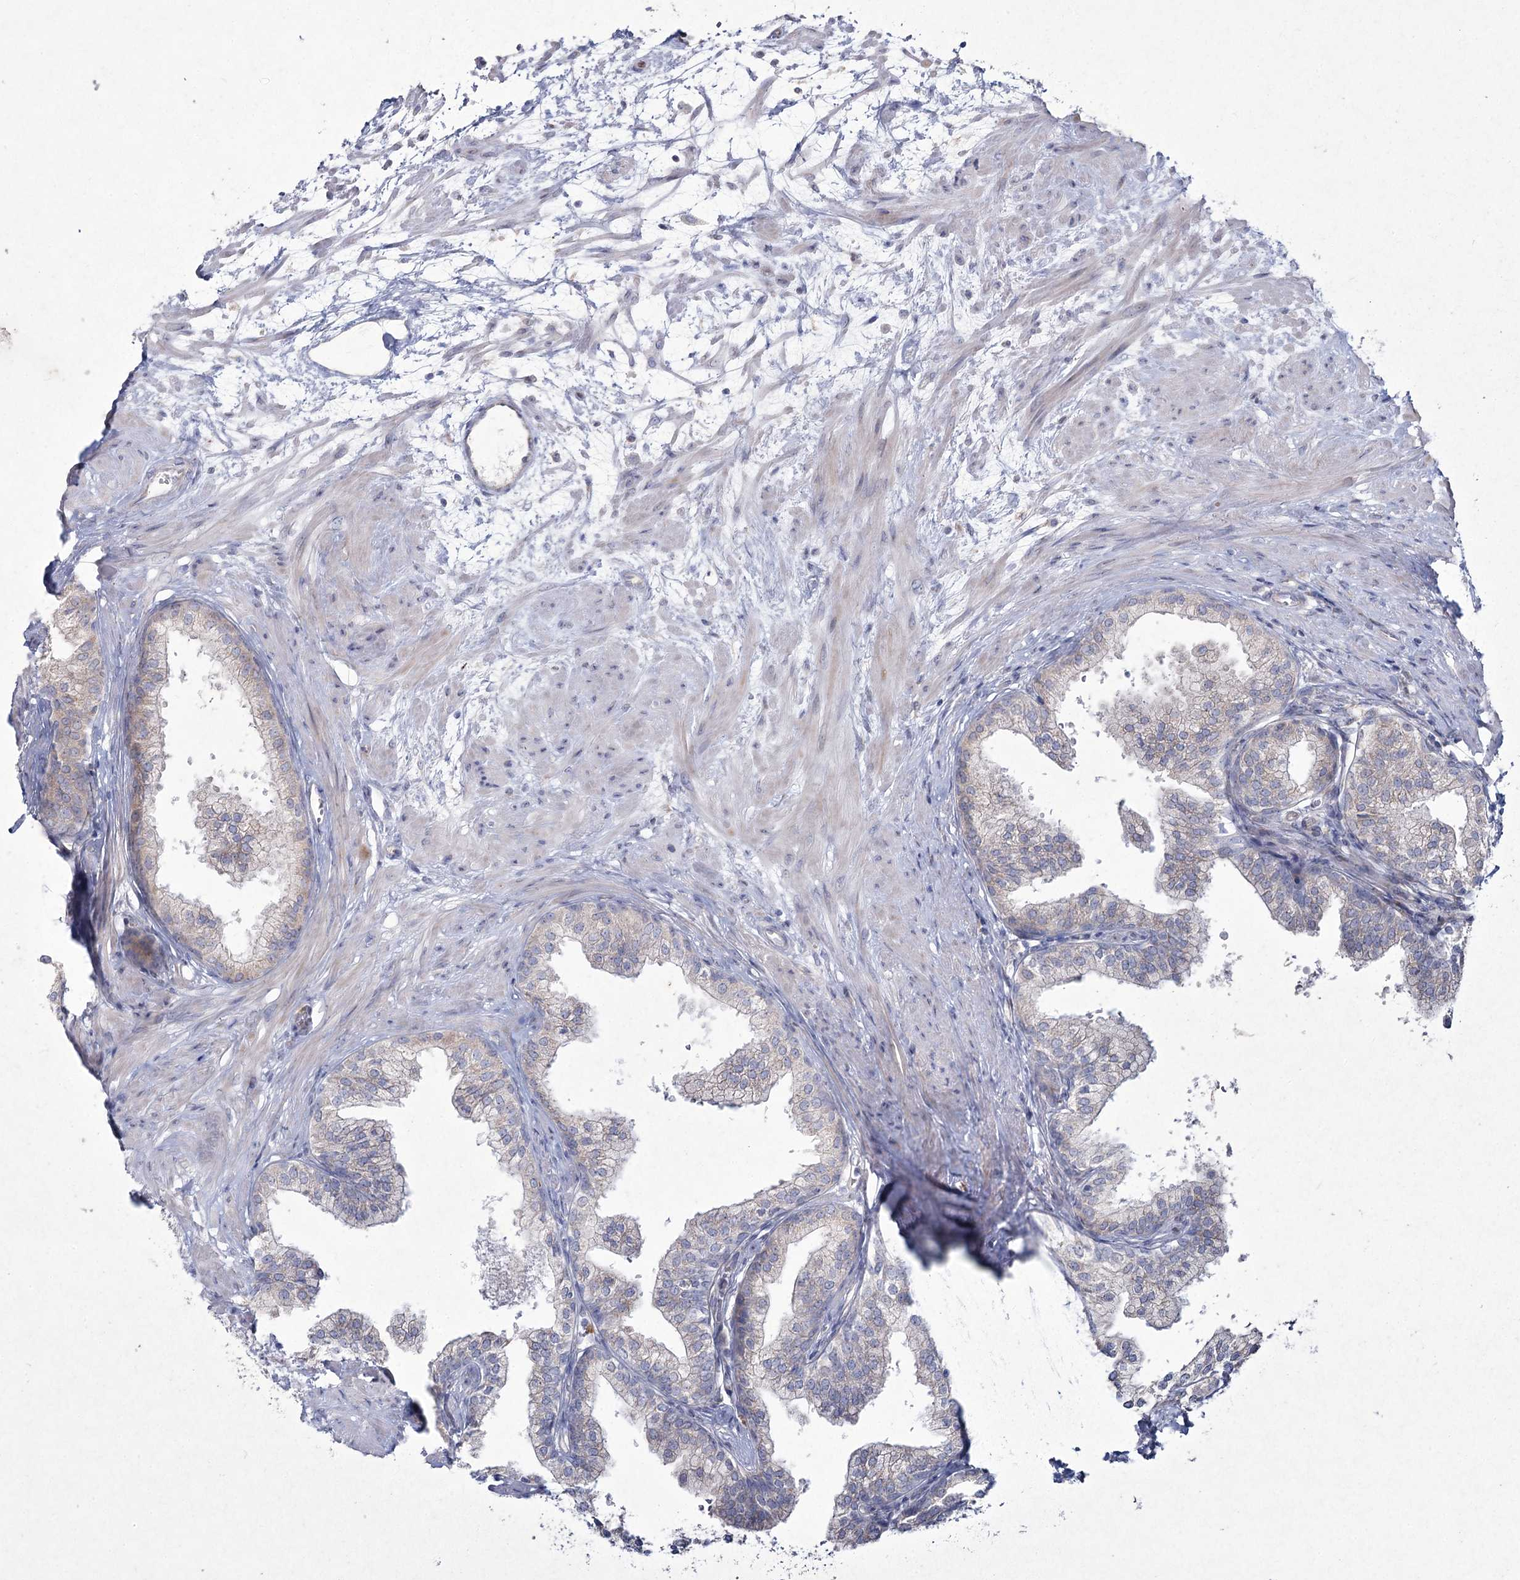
{"staining": {"intensity": "negative", "quantity": "none", "location": "none"}, "tissue": "prostate", "cell_type": "Glandular cells", "image_type": "normal", "snomed": [{"axis": "morphology", "description": "Normal tissue, NOS"}, {"axis": "topography", "description": "Prostate"}], "caption": "Immunohistochemistry (IHC) micrograph of unremarkable prostate: prostate stained with DAB (3,3'-diaminobenzidine) reveals no significant protein positivity in glandular cells. (Brightfield microscopy of DAB (3,3'-diaminobenzidine) IHC at high magnification).", "gene": "NIPAL4", "patient": {"sex": "male", "age": 60}}